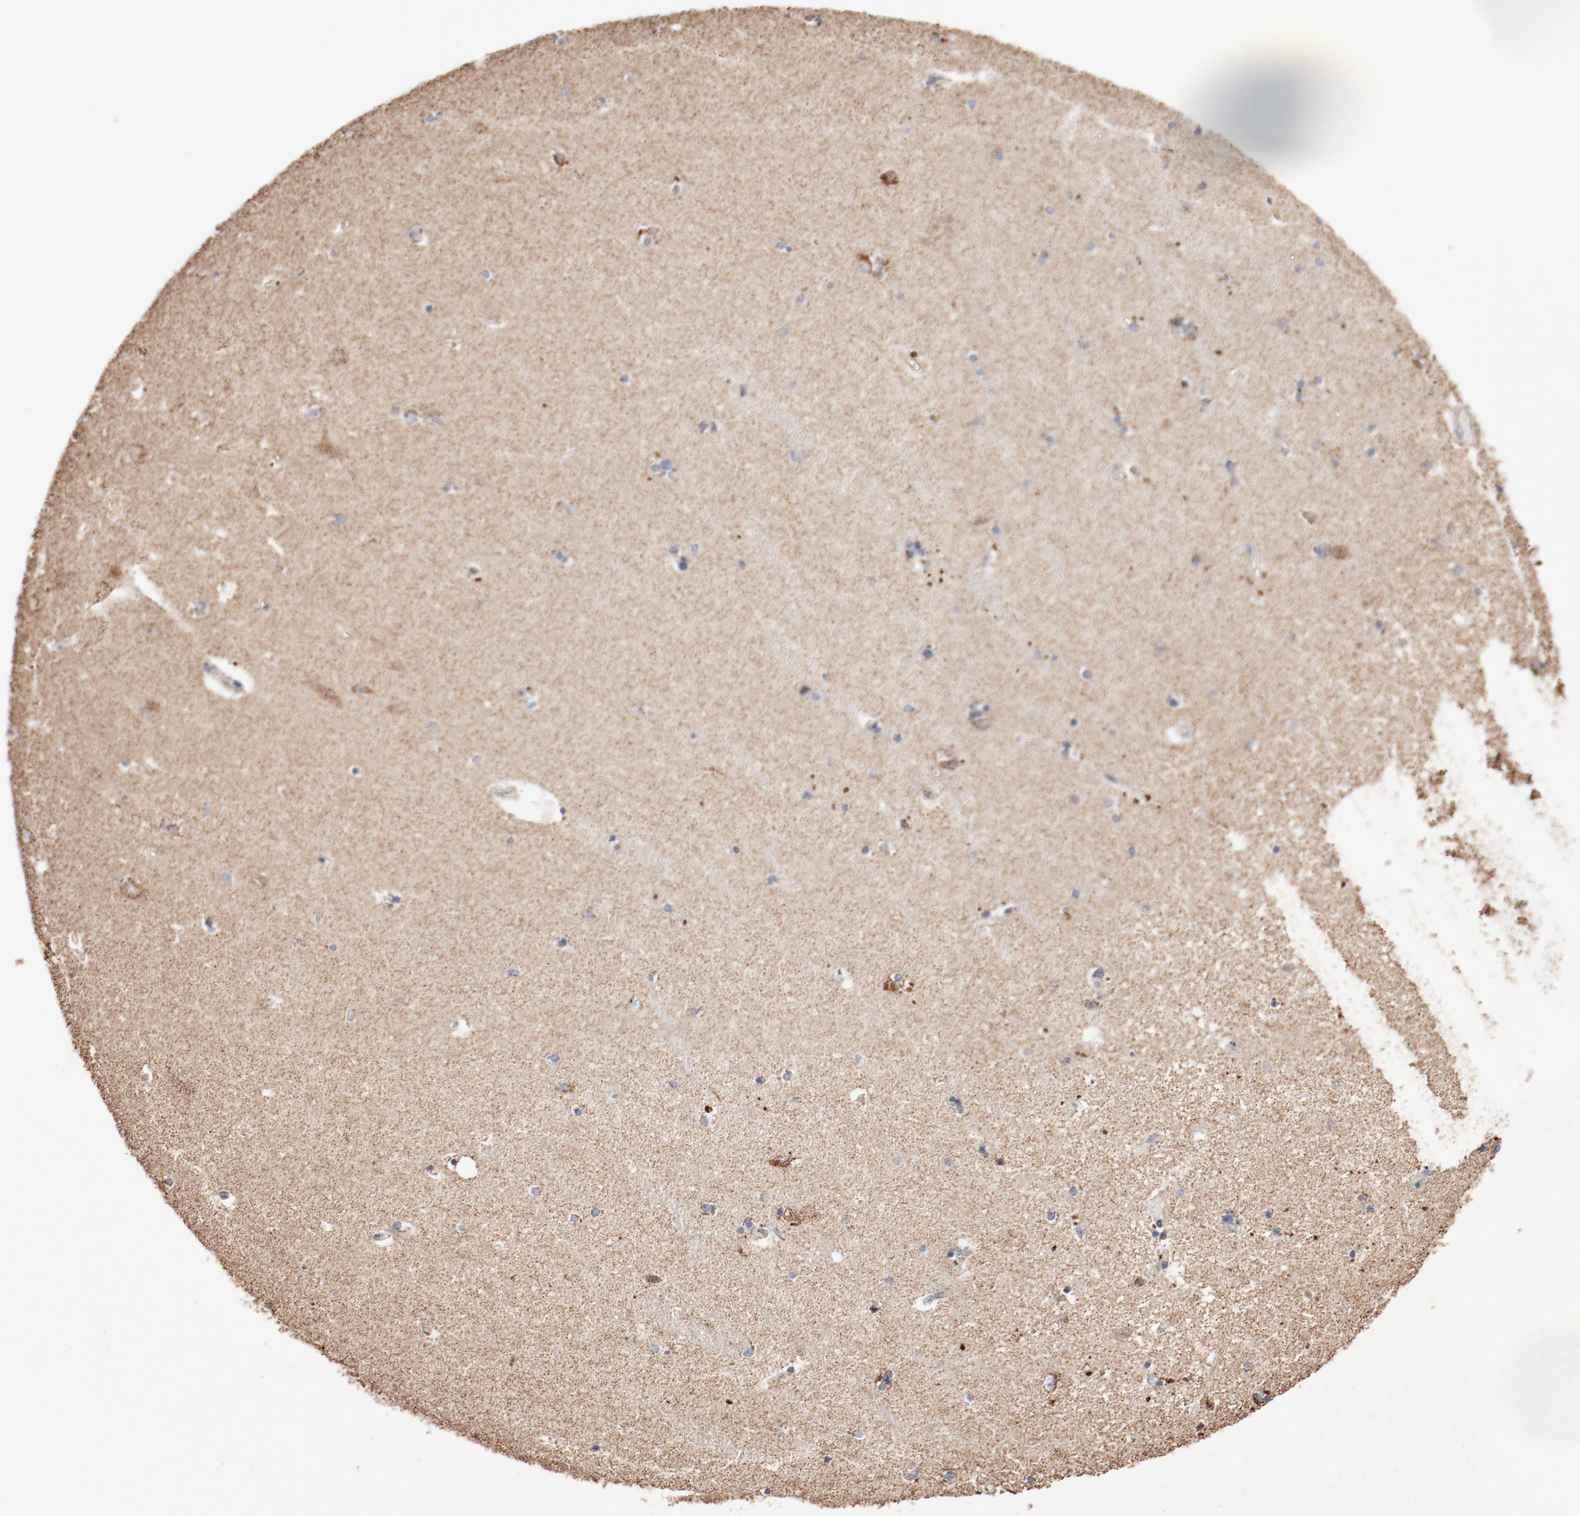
{"staining": {"intensity": "moderate", "quantity": "25%-75%", "location": "cytoplasmic/membranous"}, "tissue": "hippocampus", "cell_type": "Glial cells", "image_type": "normal", "snomed": [{"axis": "morphology", "description": "Normal tissue, NOS"}, {"axis": "topography", "description": "Hippocampus"}], "caption": "Protein analysis of unremarkable hippocampus exhibits moderate cytoplasmic/membranous positivity in about 25%-75% of glial cells. Using DAB (3,3'-diaminobenzidine) (brown) and hematoxylin (blue) stains, captured at high magnification using brightfield microscopy.", "gene": "NDUFS4", "patient": {"sex": "female", "age": 54}}